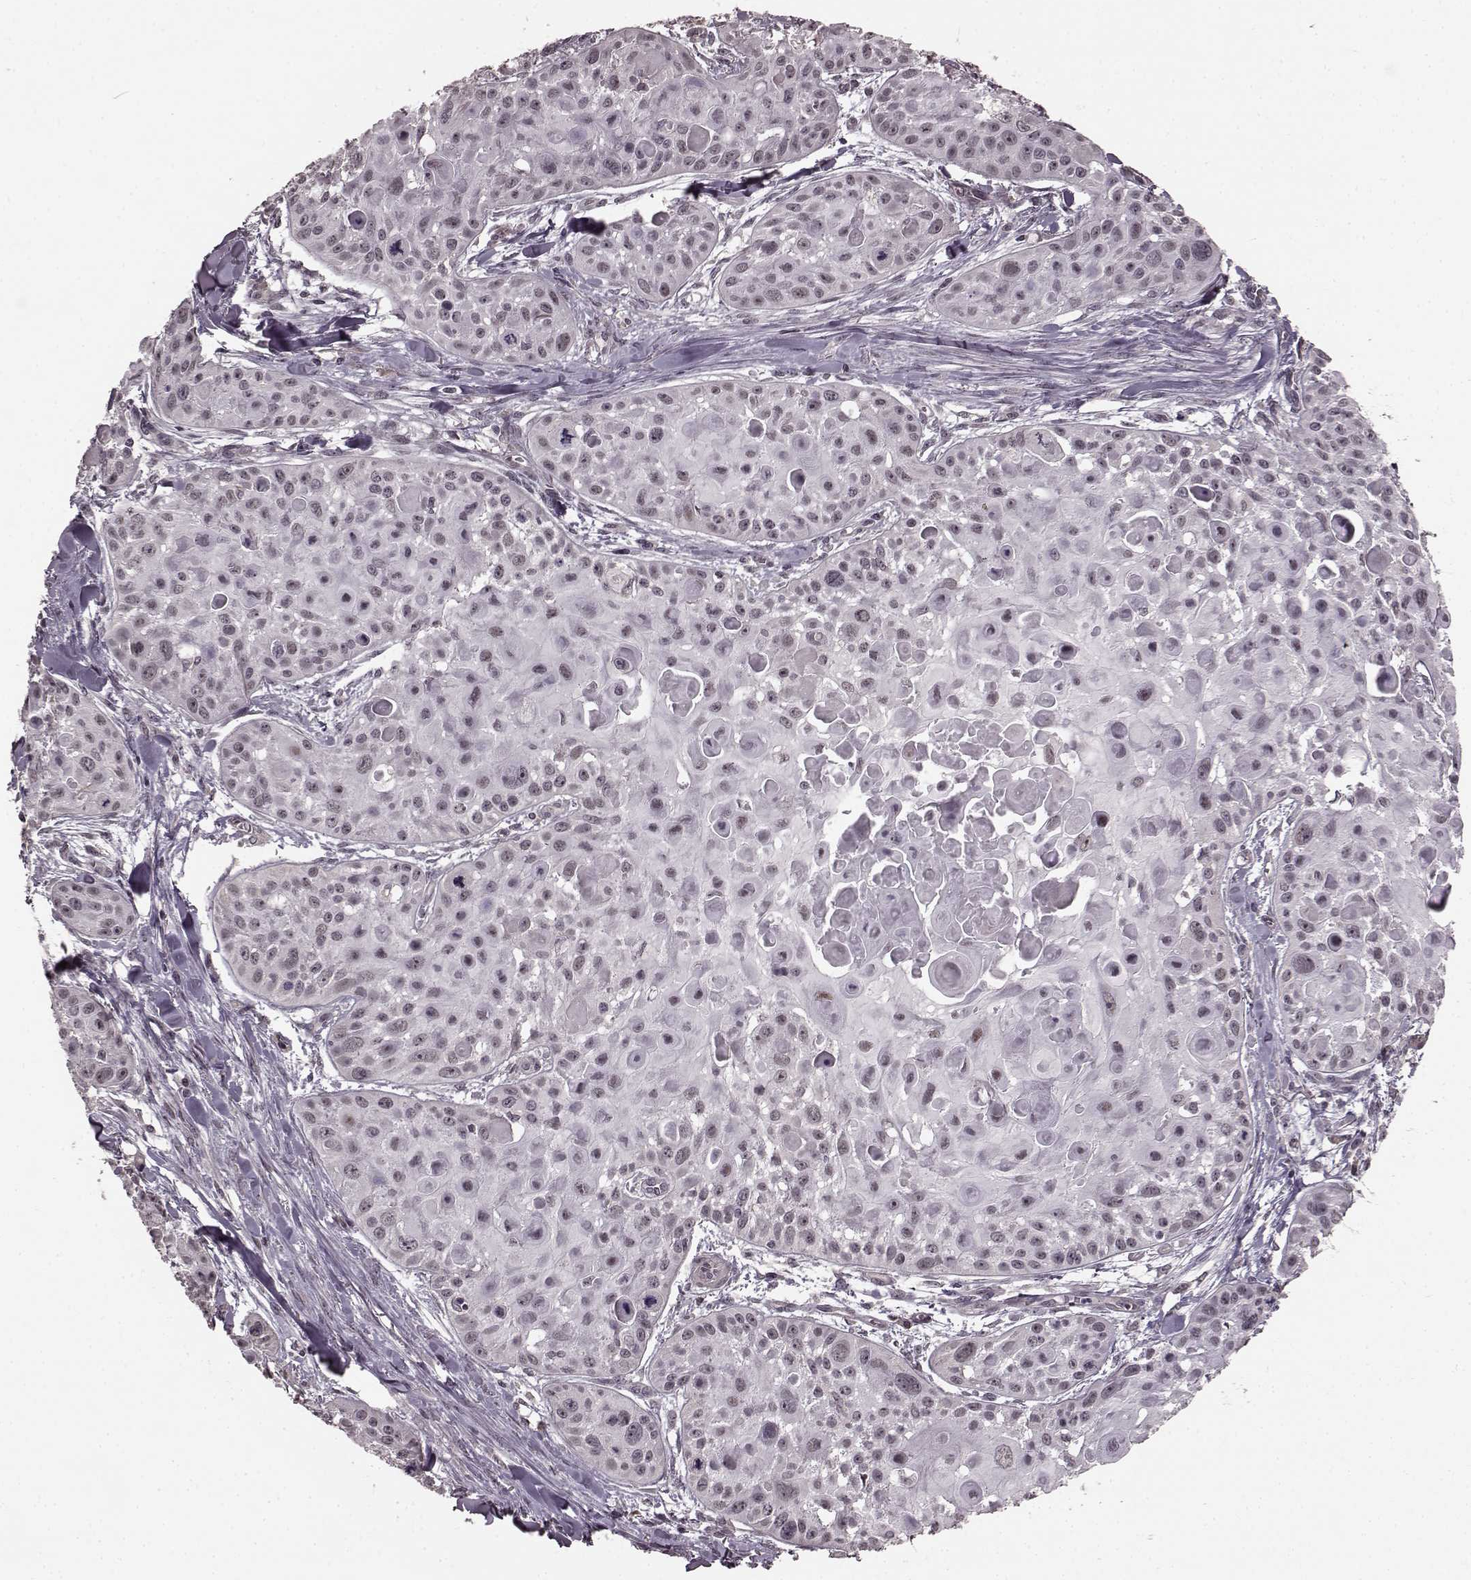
{"staining": {"intensity": "weak", "quantity": ">75%", "location": "nuclear"}, "tissue": "skin cancer", "cell_type": "Tumor cells", "image_type": "cancer", "snomed": [{"axis": "morphology", "description": "Squamous cell carcinoma, NOS"}, {"axis": "topography", "description": "Skin"}, {"axis": "topography", "description": "Anal"}], "caption": "Immunohistochemistry (IHC) (DAB) staining of skin cancer (squamous cell carcinoma) shows weak nuclear protein expression in approximately >75% of tumor cells.", "gene": "PLCB4", "patient": {"sex": "female", "age": 75}}